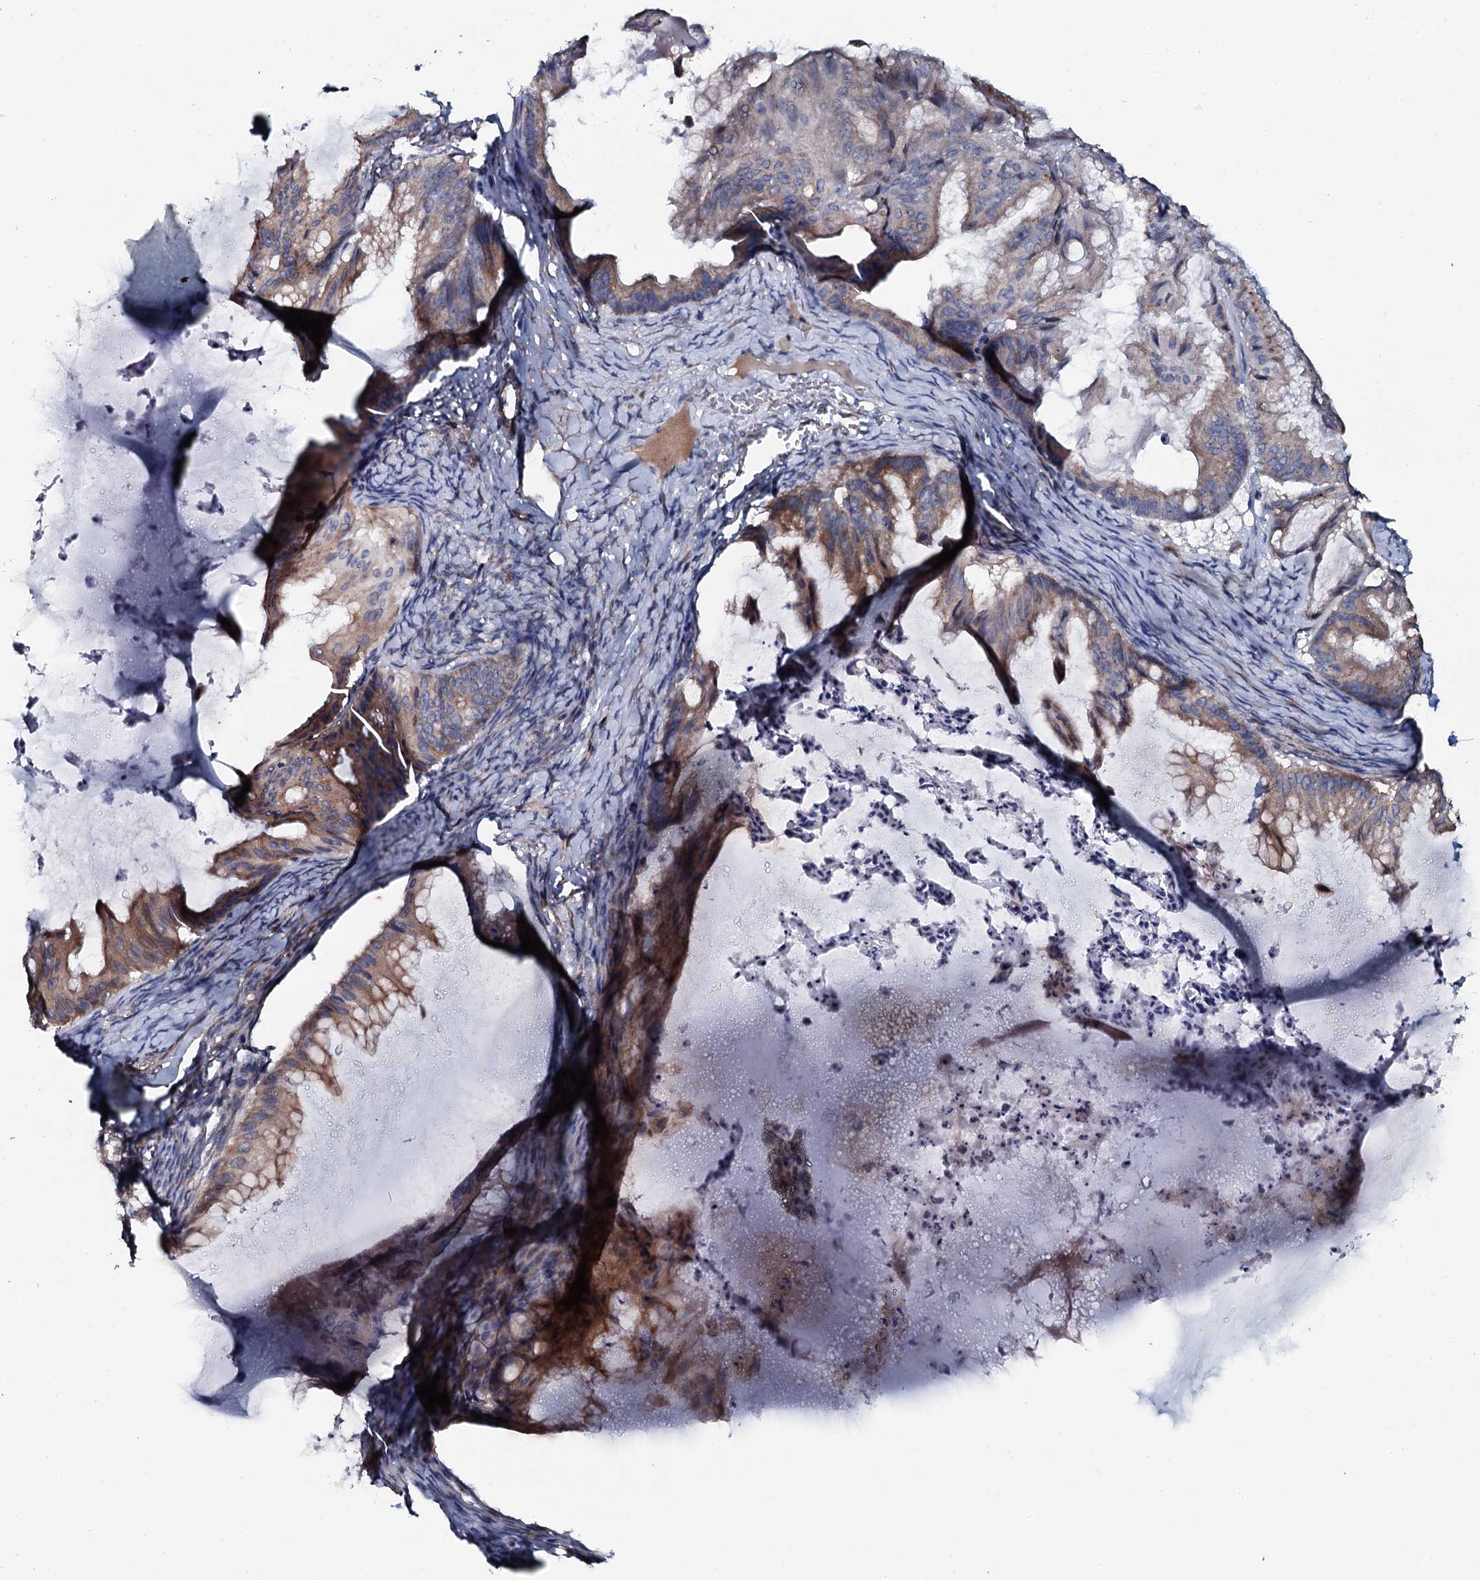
{"staining": {"intensity": "weak", "quantity": "25%-75%", "location": "cytoplasmic/membranous"}, "tissue": "ovarian cancer", "cell_type": "Tumor cells", "image_type": "cancer", "snomed": [{"axis": "morphology", "description": "Cystadenocarcinoma, mucinous, NOS"}, {"axis": "topography", "description": "Ovary"}], "caption": "Protein expression analysis of human ovarian mucinous cystadenocarcinoma reveals weak cytoplasmic/membranous expression in about 25%-75% of tumor cells.", "gene": "KCTD4", "patient": {"sex": "female", "age": 71}}